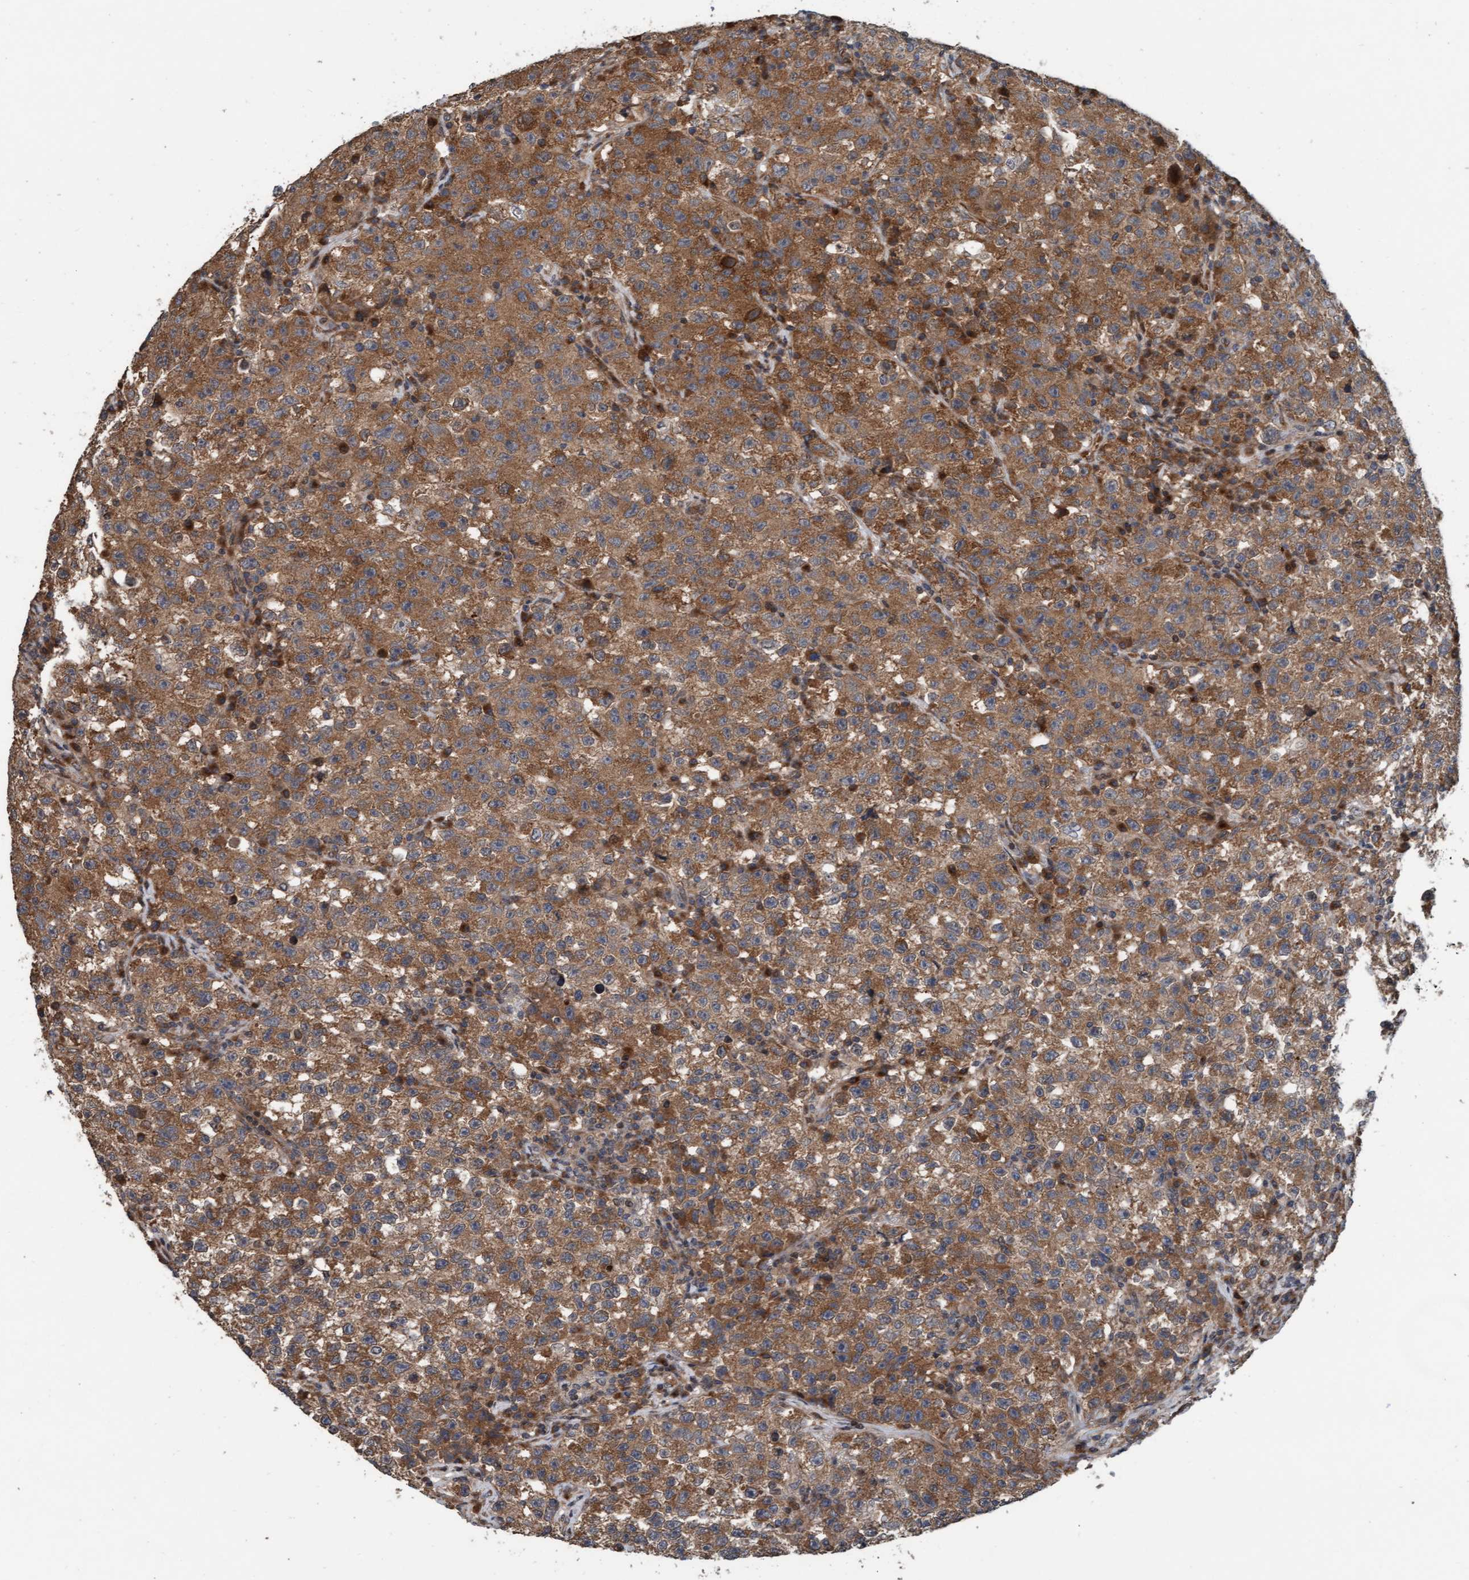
{"staining": {"intensity": "moderate", "quantity": ">75%", "location": "cytoplasmic/membranous"}, "tissue": "testis cancer", "cell_type": "Tumor cells", "image_type": "cancer", "snomed": [{"axis": "morphology", "description": "Seminoma, NOS"}, {"axis": "topography", "description": "Testis"}], "caption": "IHC micrograph of seminoma (testis) stained for a protein (brown), which displays medium levels of moderate cytoplasmic/membranous expression in approximately >75% of tumor cells.", "gene": "MLXIP", "patient": {"sex": "male", "age": 22}}